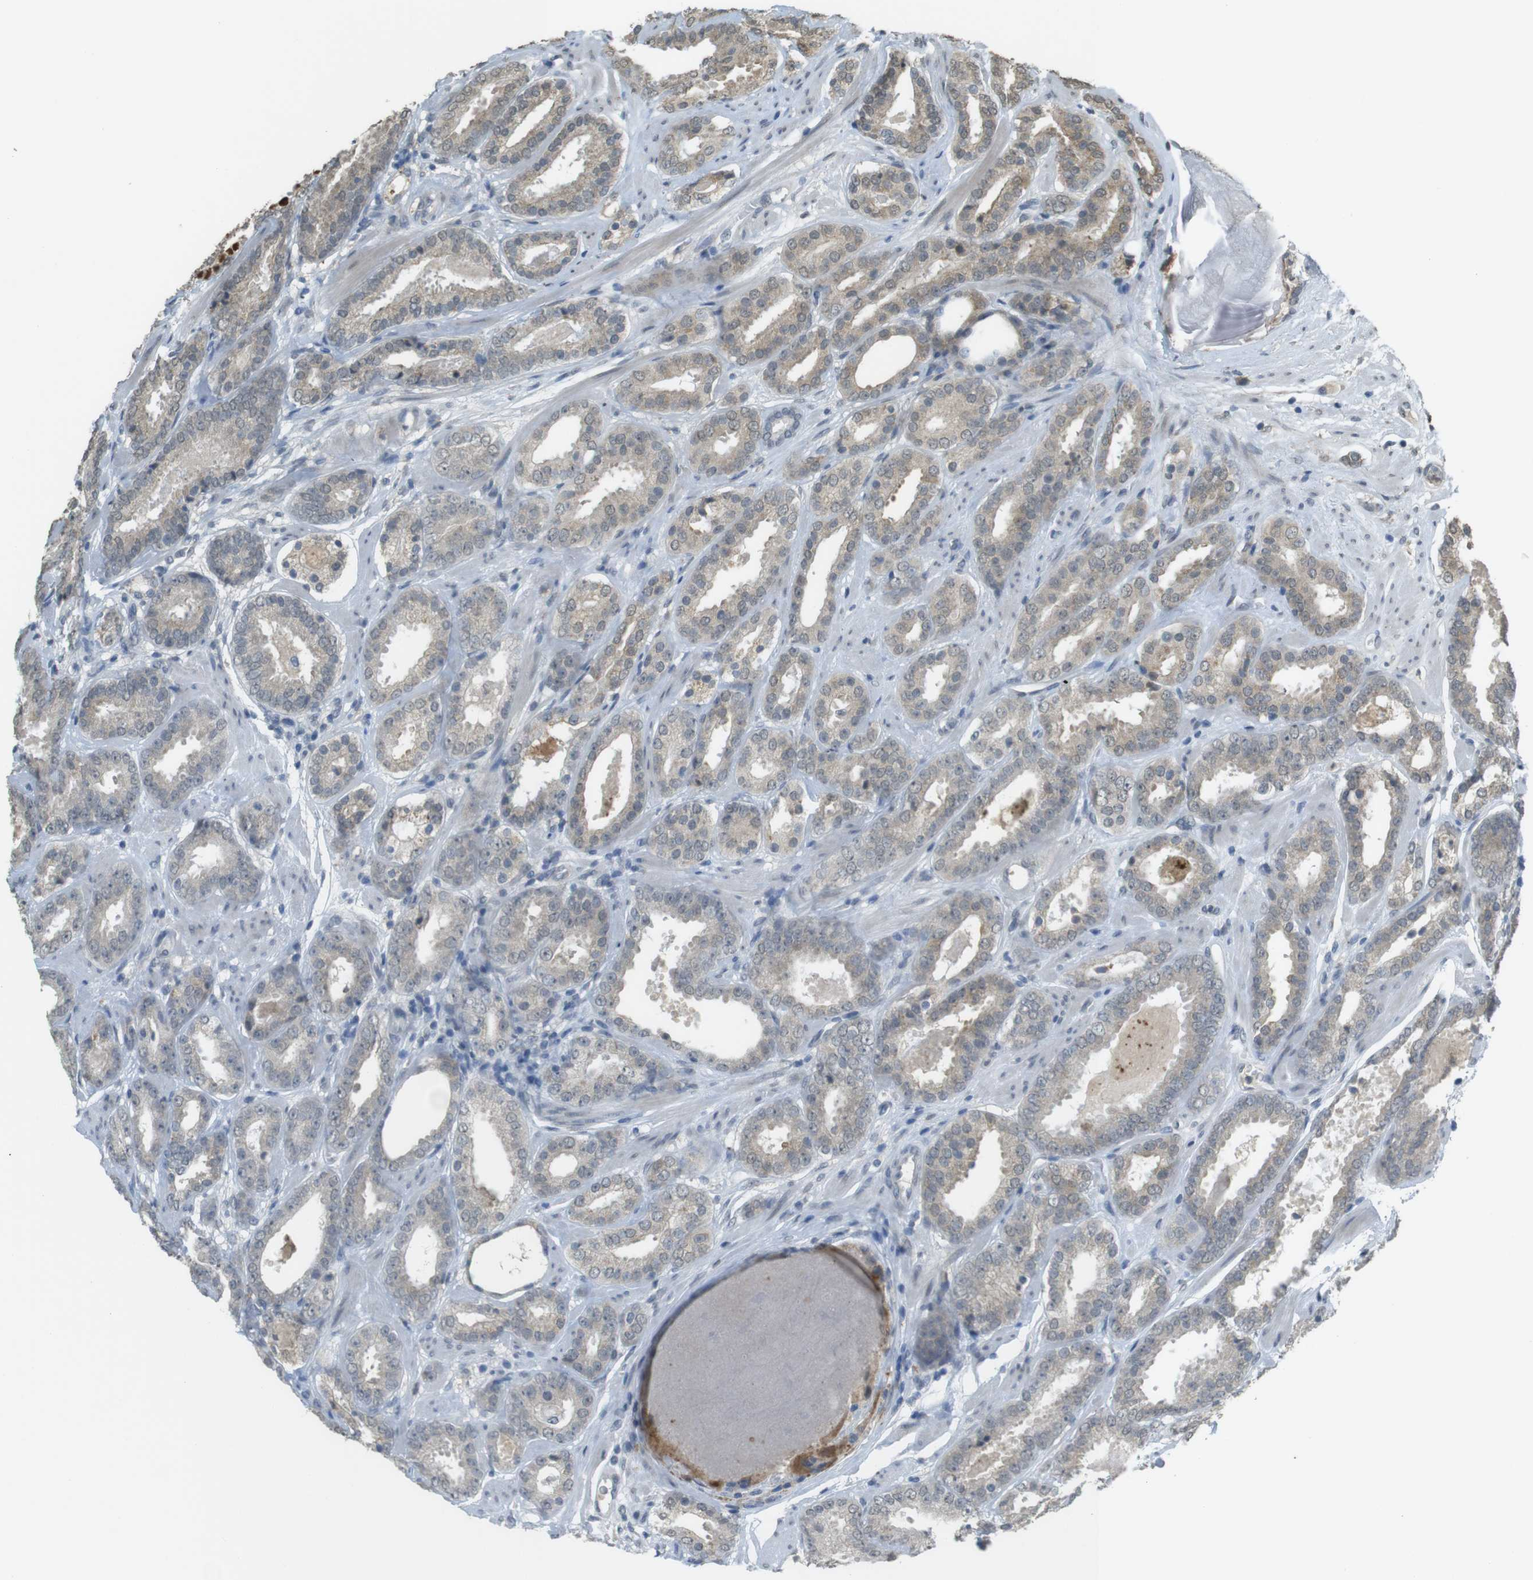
{"staining": {"intensity": "weak", "quantity": ">75%", "location": "cytoplasmic/membranous"}, "tissue": "prostate cancer", "cell_type": "Tumor cells", "image_type": "cancer", "snomed": [{"axis": "morphology", "description": "Adenocarcinoma, Low grade"}, {"axis": "topography", "description": "Prostate"}], "caption": "IHC (DAB) staining of prostate cancer reveals weak cytoplasmic/membranous protein expression in about >75% of tumor cells. Using DAB (brown) and hematoxylin (blue) stains, captured at high magnification using brightfield microscopy.", "gene": "FZD10", "patient": {"sex": "male", "age": 69}}